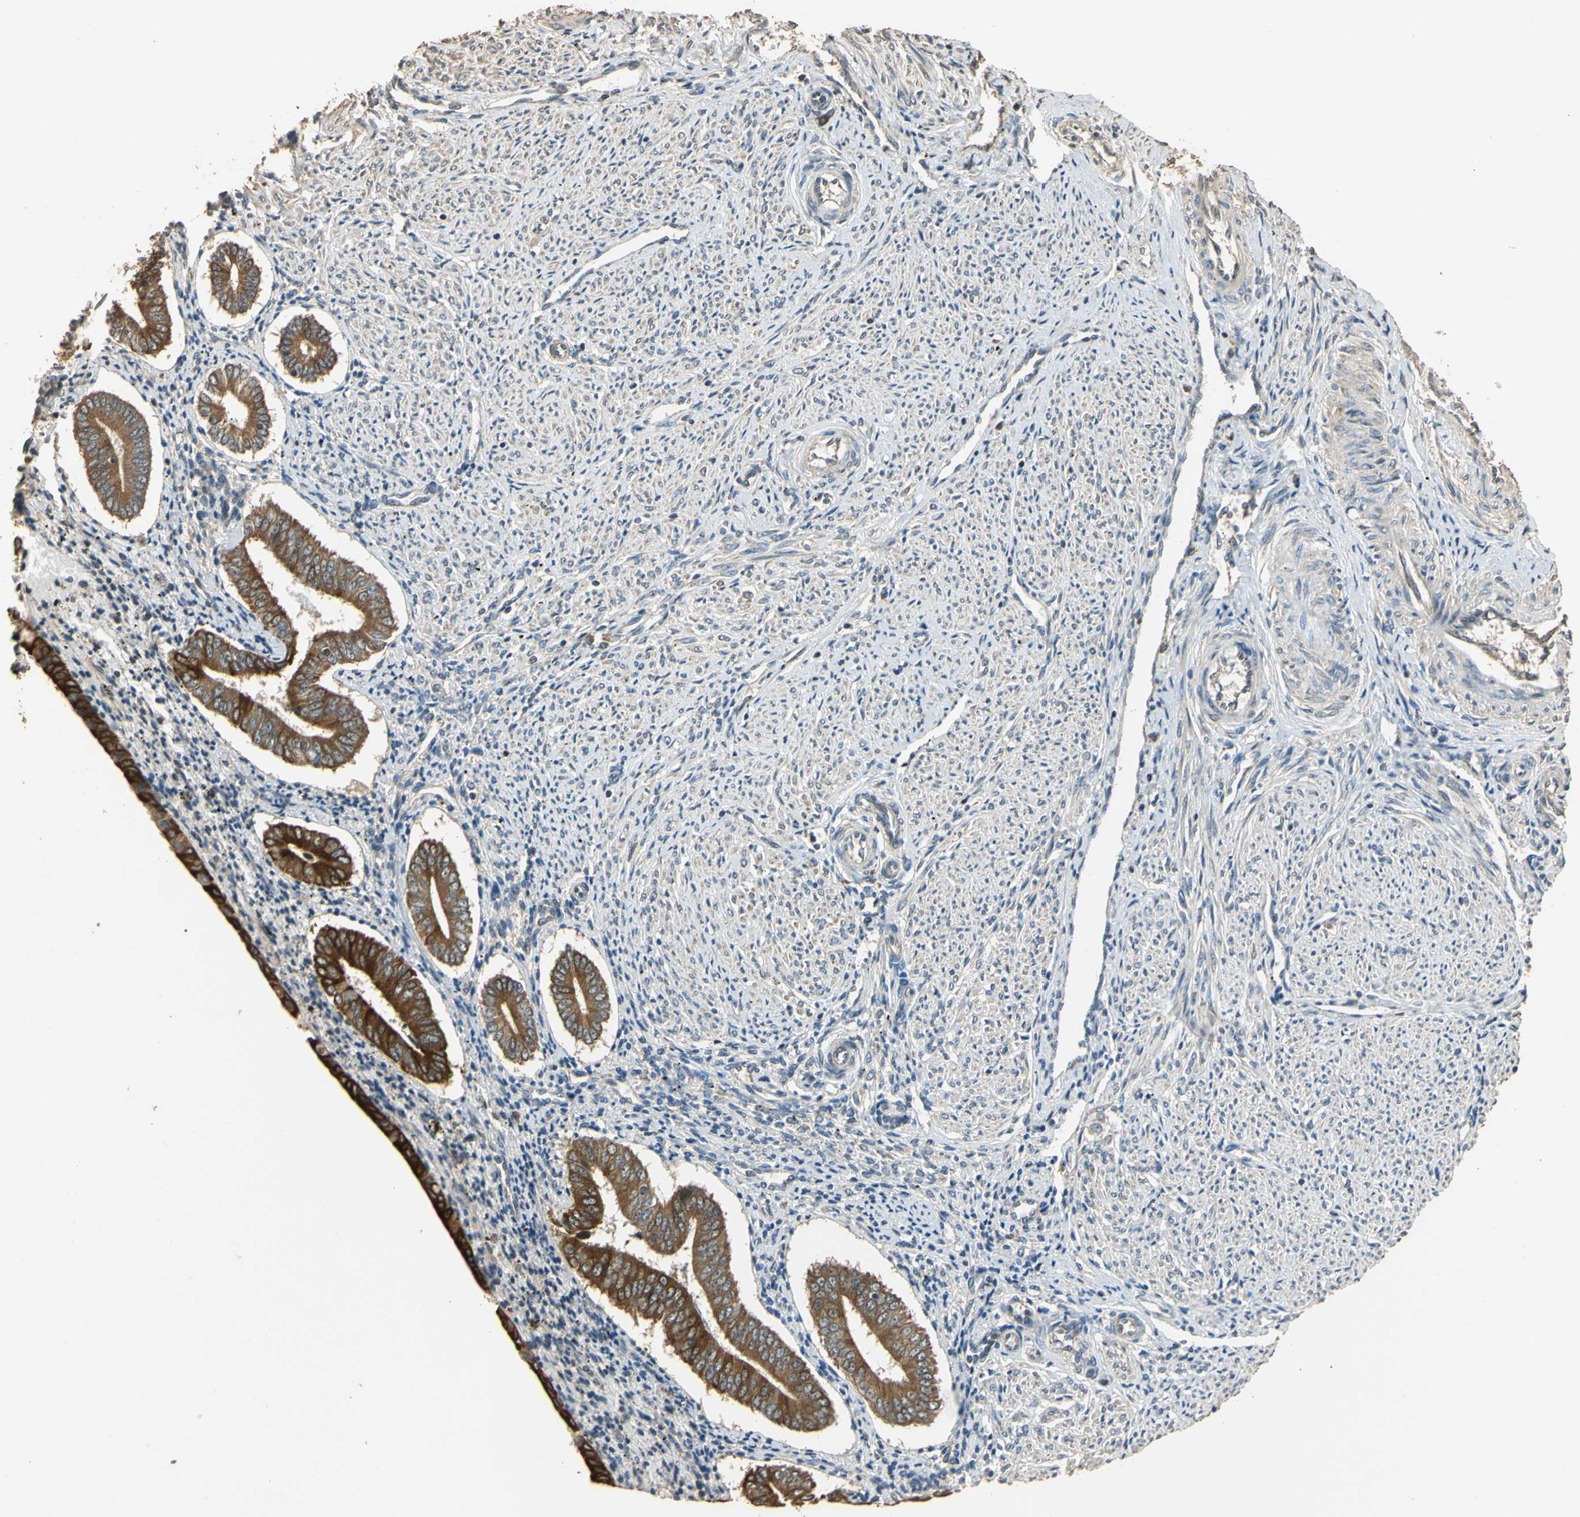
{"staining": {"intensity": "weak", "quantity": "25%-75%", "location": "cytoplasmic/membranous"}, "tissue": "endometrium", "cell_type": "Cells in endometrial stroma", "image_type": "normal", "snomed": [{"axis": "morphology", "description": "Normal tissue, NOS"}, {"axis": "topography", "description": "Endometrium"}], "caption": "Protein expression analysis of benign human endometrium reveals weak cytoplasmic/membranous expression in about 25%-75% of cells in endometrial stroma. Using DAB (3,3'-diaminobenzidine) (brown) and hematoxylin (blue) stains, captured at high magnification using brightfield microscopy.", "gene": "STX18", "patient": {"sex": "female", "age": 42}}